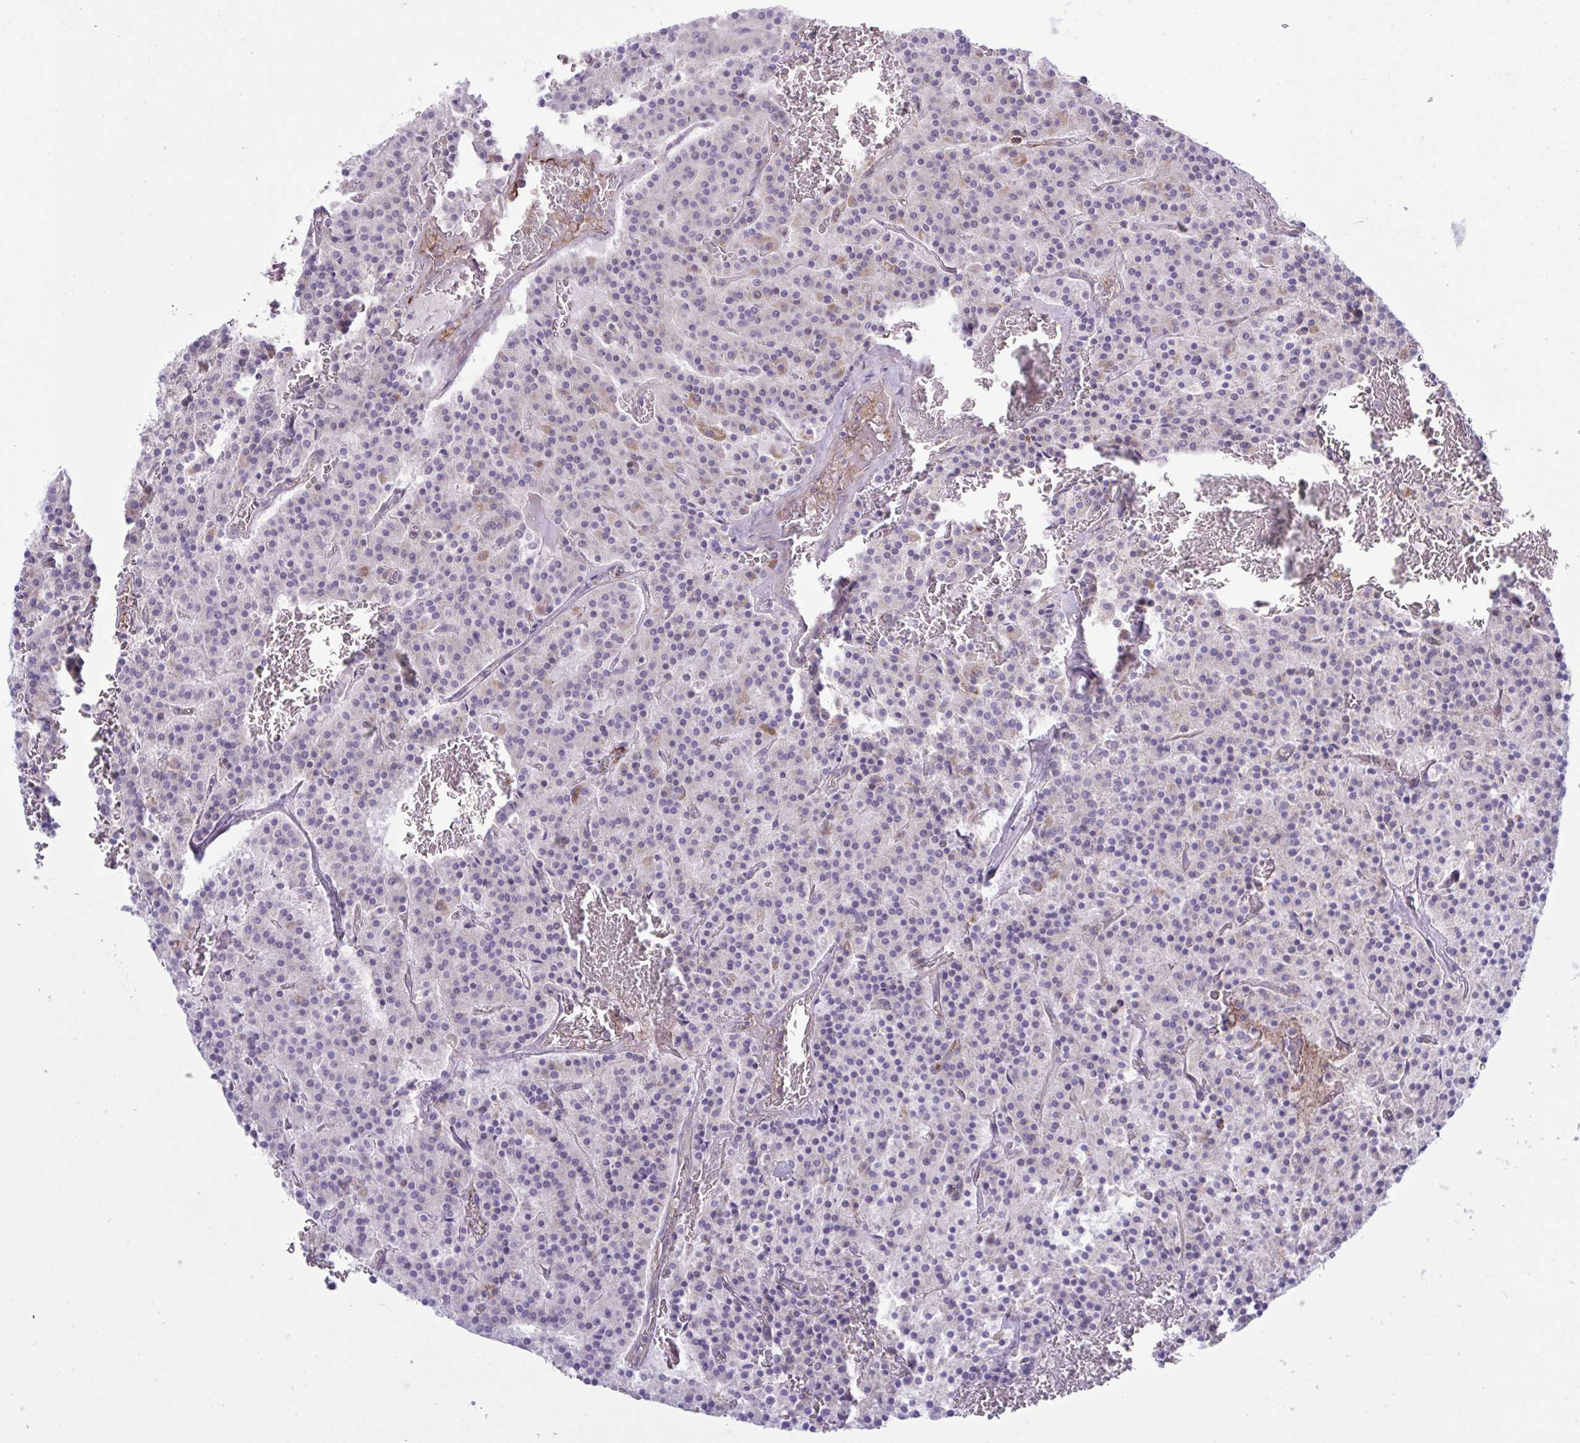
{"staining": {"intensity": "weak", "quantity": "<25%", "location": "cytoplasmic/membranous"}, "tissue": "carcinoid", "cell_type": "Tumor cells", "image_type": "cancer", "snomed": [{"axis": "morphology", "description": "Carcinoid, malignant, NOS"}, {"axis": "topography", "description": "Lung"}], "caption": "High power microscopy histopathology image of an immunohistochemistry (IHC) histopathology image of carcinoid, revealing no significant expression in tumor cells.", "gene": "CD101", "patient": {"sex": "male", "age": 70}}